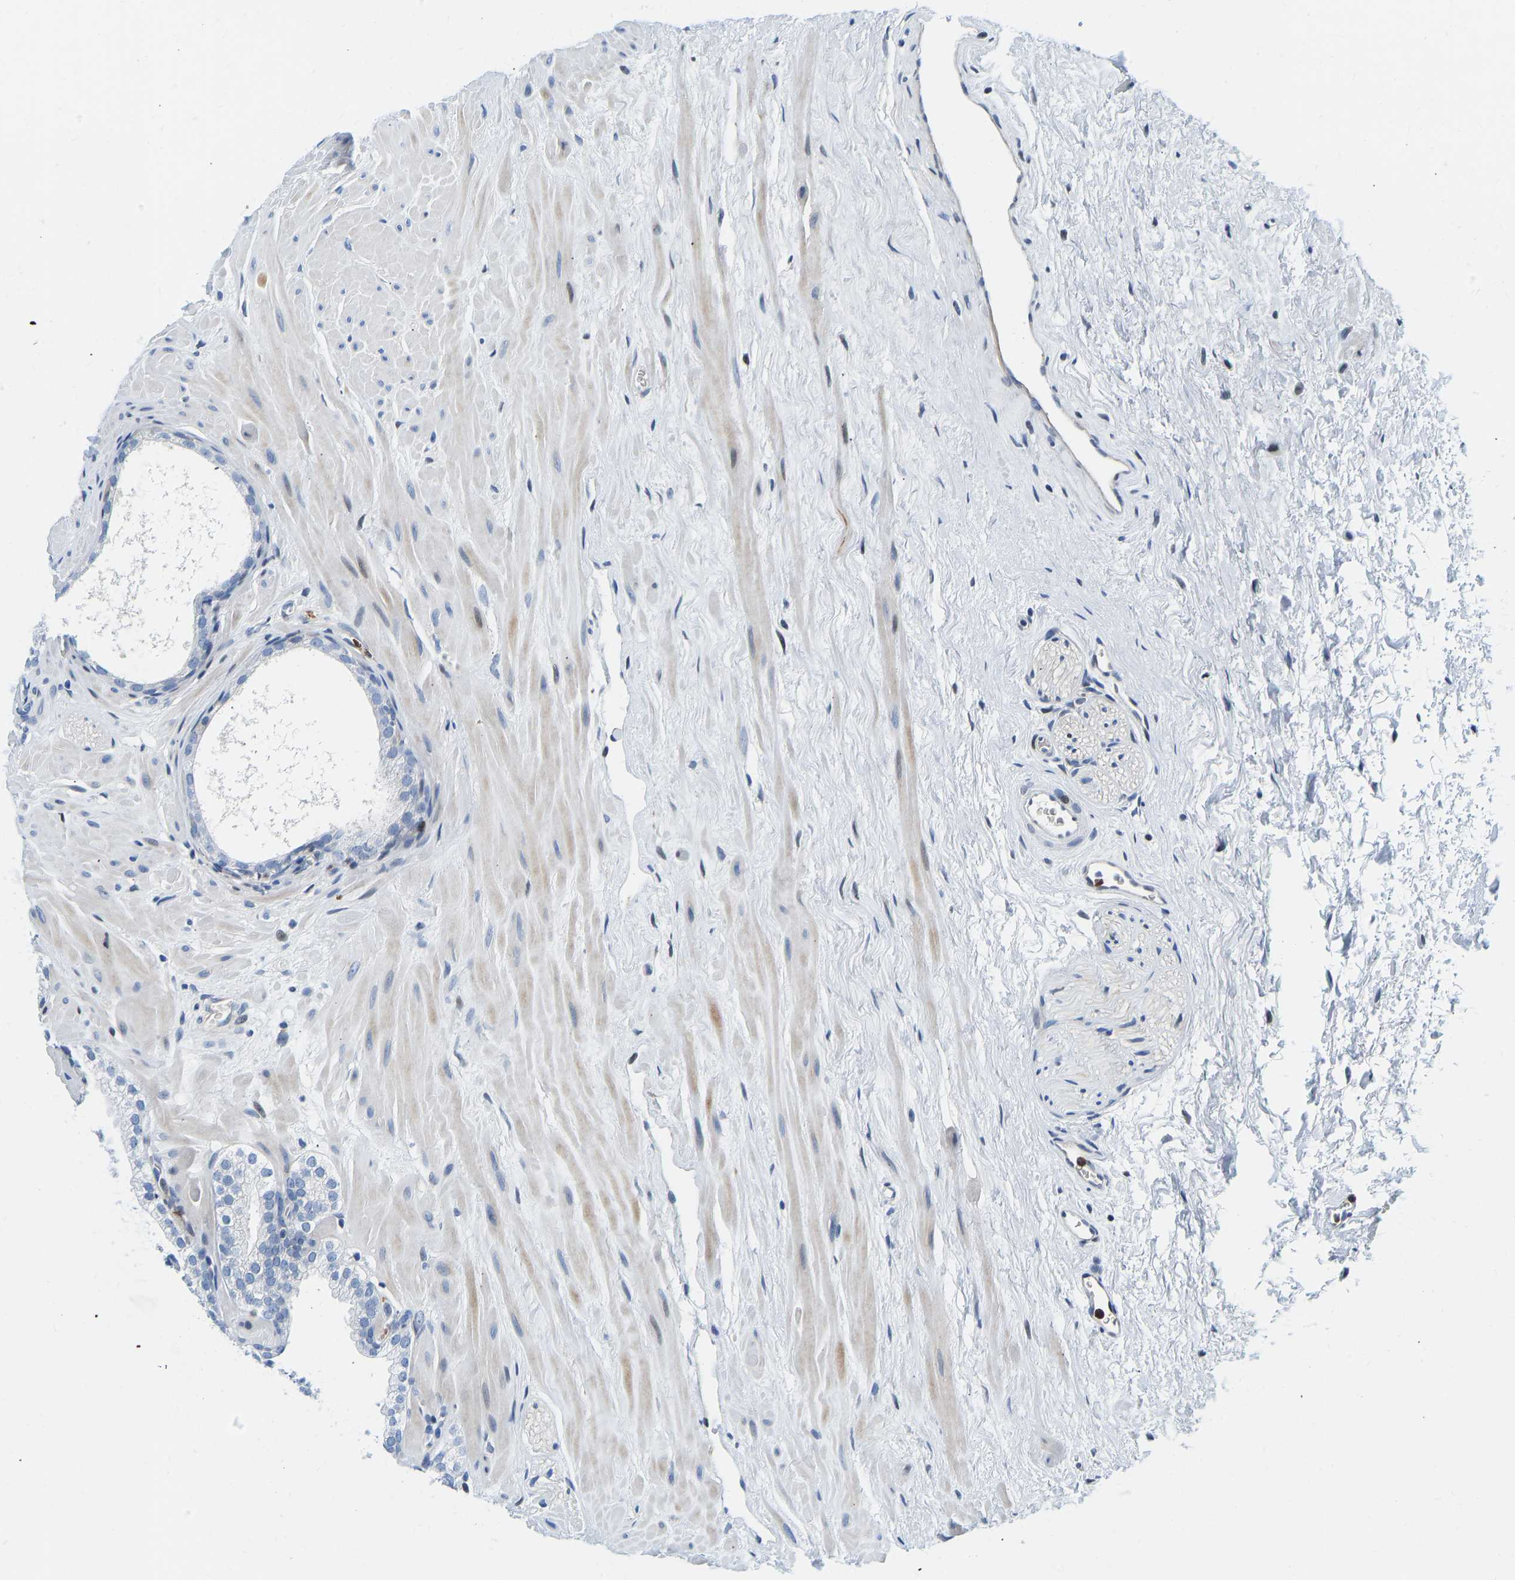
{"staining": {"intensity": "weak", "quantity": "<25%", "location": "nuclear"}, "tissue": "prostate", "cell_type": "Glandular cells", "image_type": "normal", "snomed": [{"axis": "morphology", "description": "Normal tissue, NOS"}, {"axis": "morphology", "description": "Urothelial carcinoma, Low grade"}, {"axis": "topography", "description": "Urinary bladder"}, {"axis": "topography", "description": "Prostate"}], "caption": "High power microscopy image of an immunohistochemistry image of benign prostate, revealing no significant positivity in glandular cells. (DAB IHC visualized using brightfield microscopy, high magnification).", "gene": "HDAC5", "patient": {"sex": "male", "age": 60}}